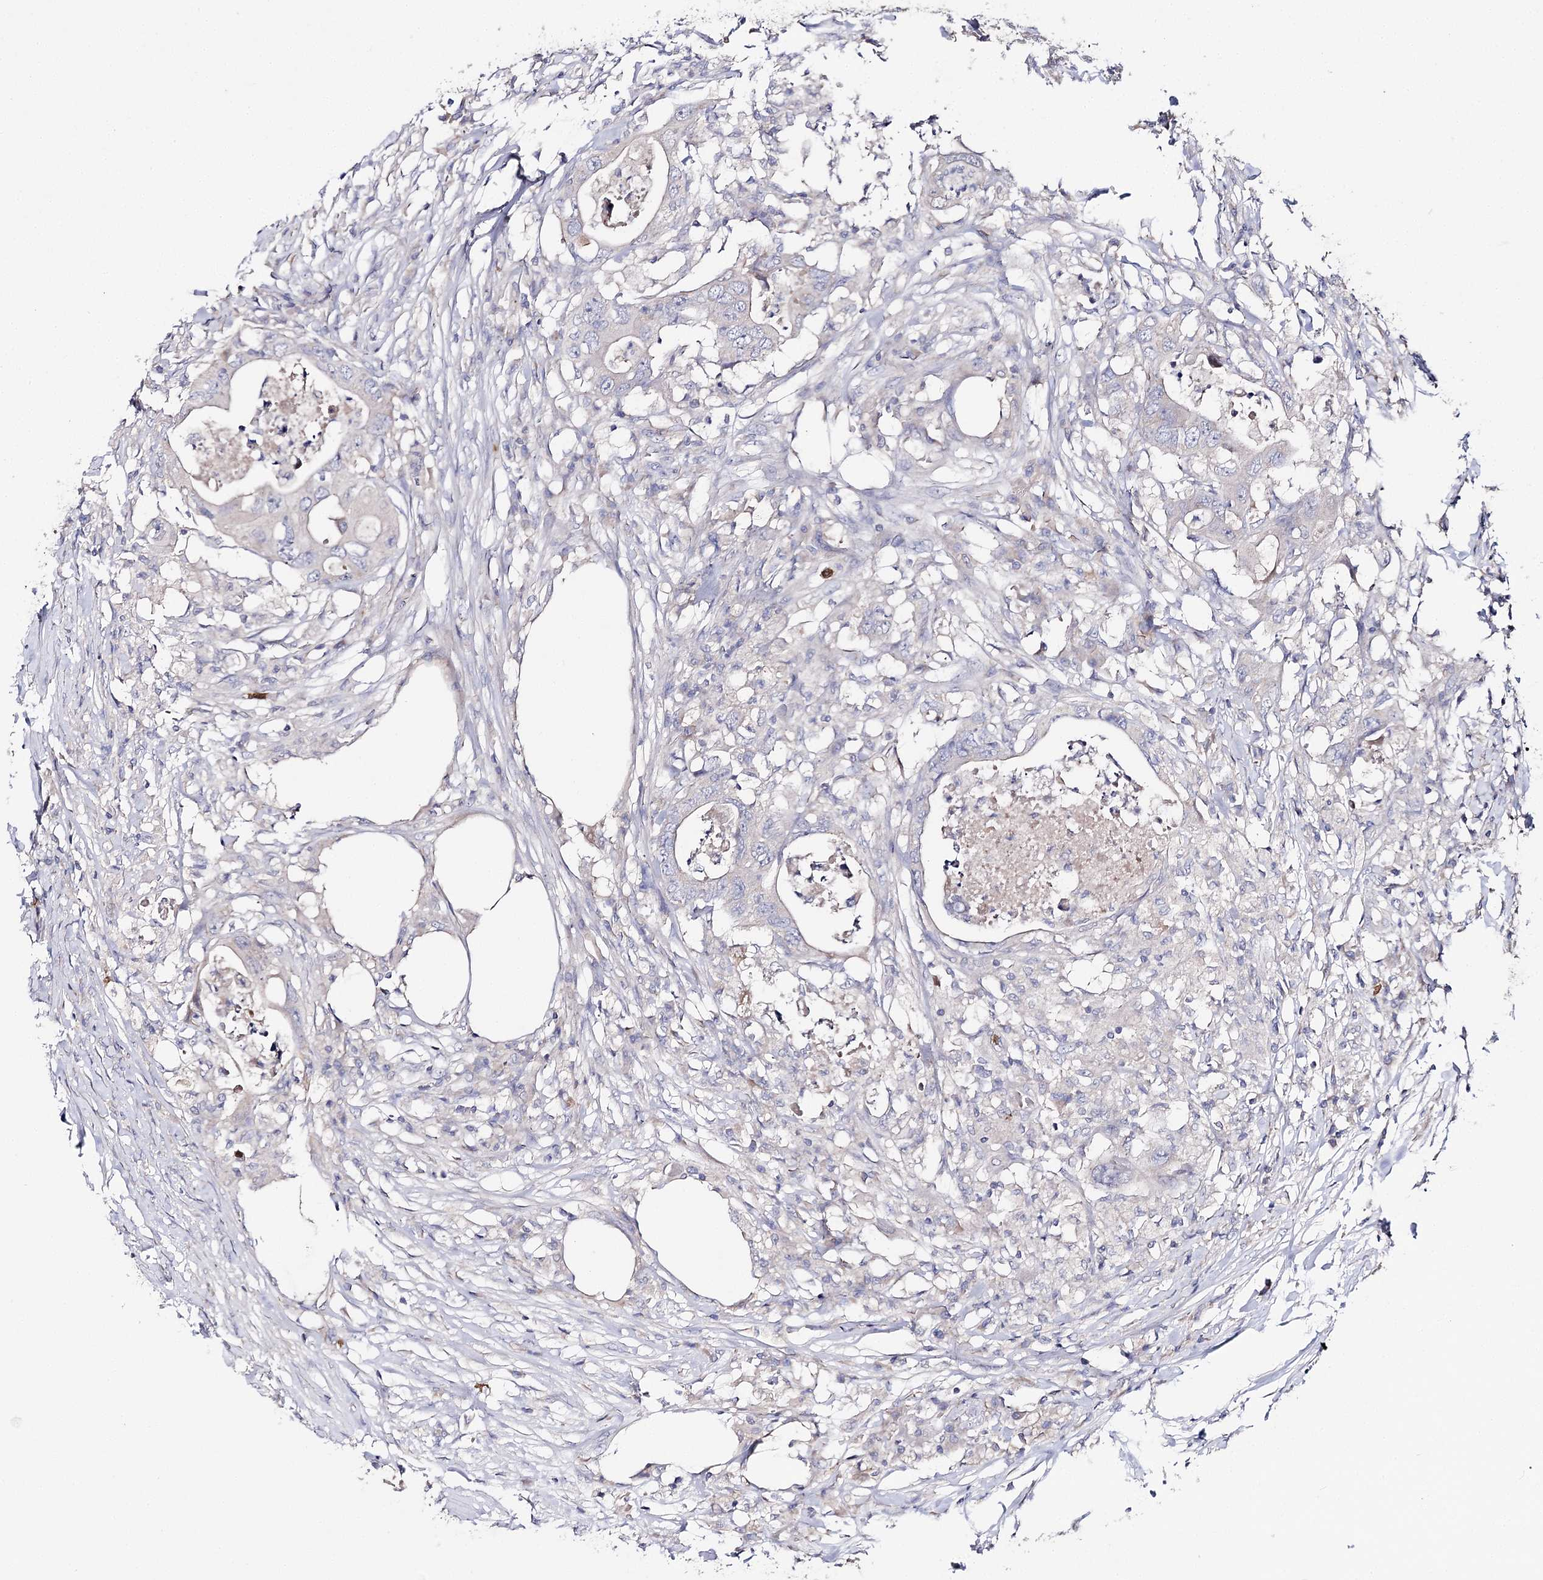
{"staining": {"intensity": "negative", "quantity": "none", "location": "none"}, "tissue": "colorectal cancer", "cell_type": "Tumor cells", "image_type": "cancer", "snomed": [{"axis": "morphology", "description": "Adenocarcinoma, NOS"}, {"axis": "topography", "description": "Colon"}], "caption": "Image shows no protein expression in tumor cells of colorectal cancer (adenocarcinoma) tissue.", "gene": "NRAP", "patient": {"sex": "male", "age": 71}}